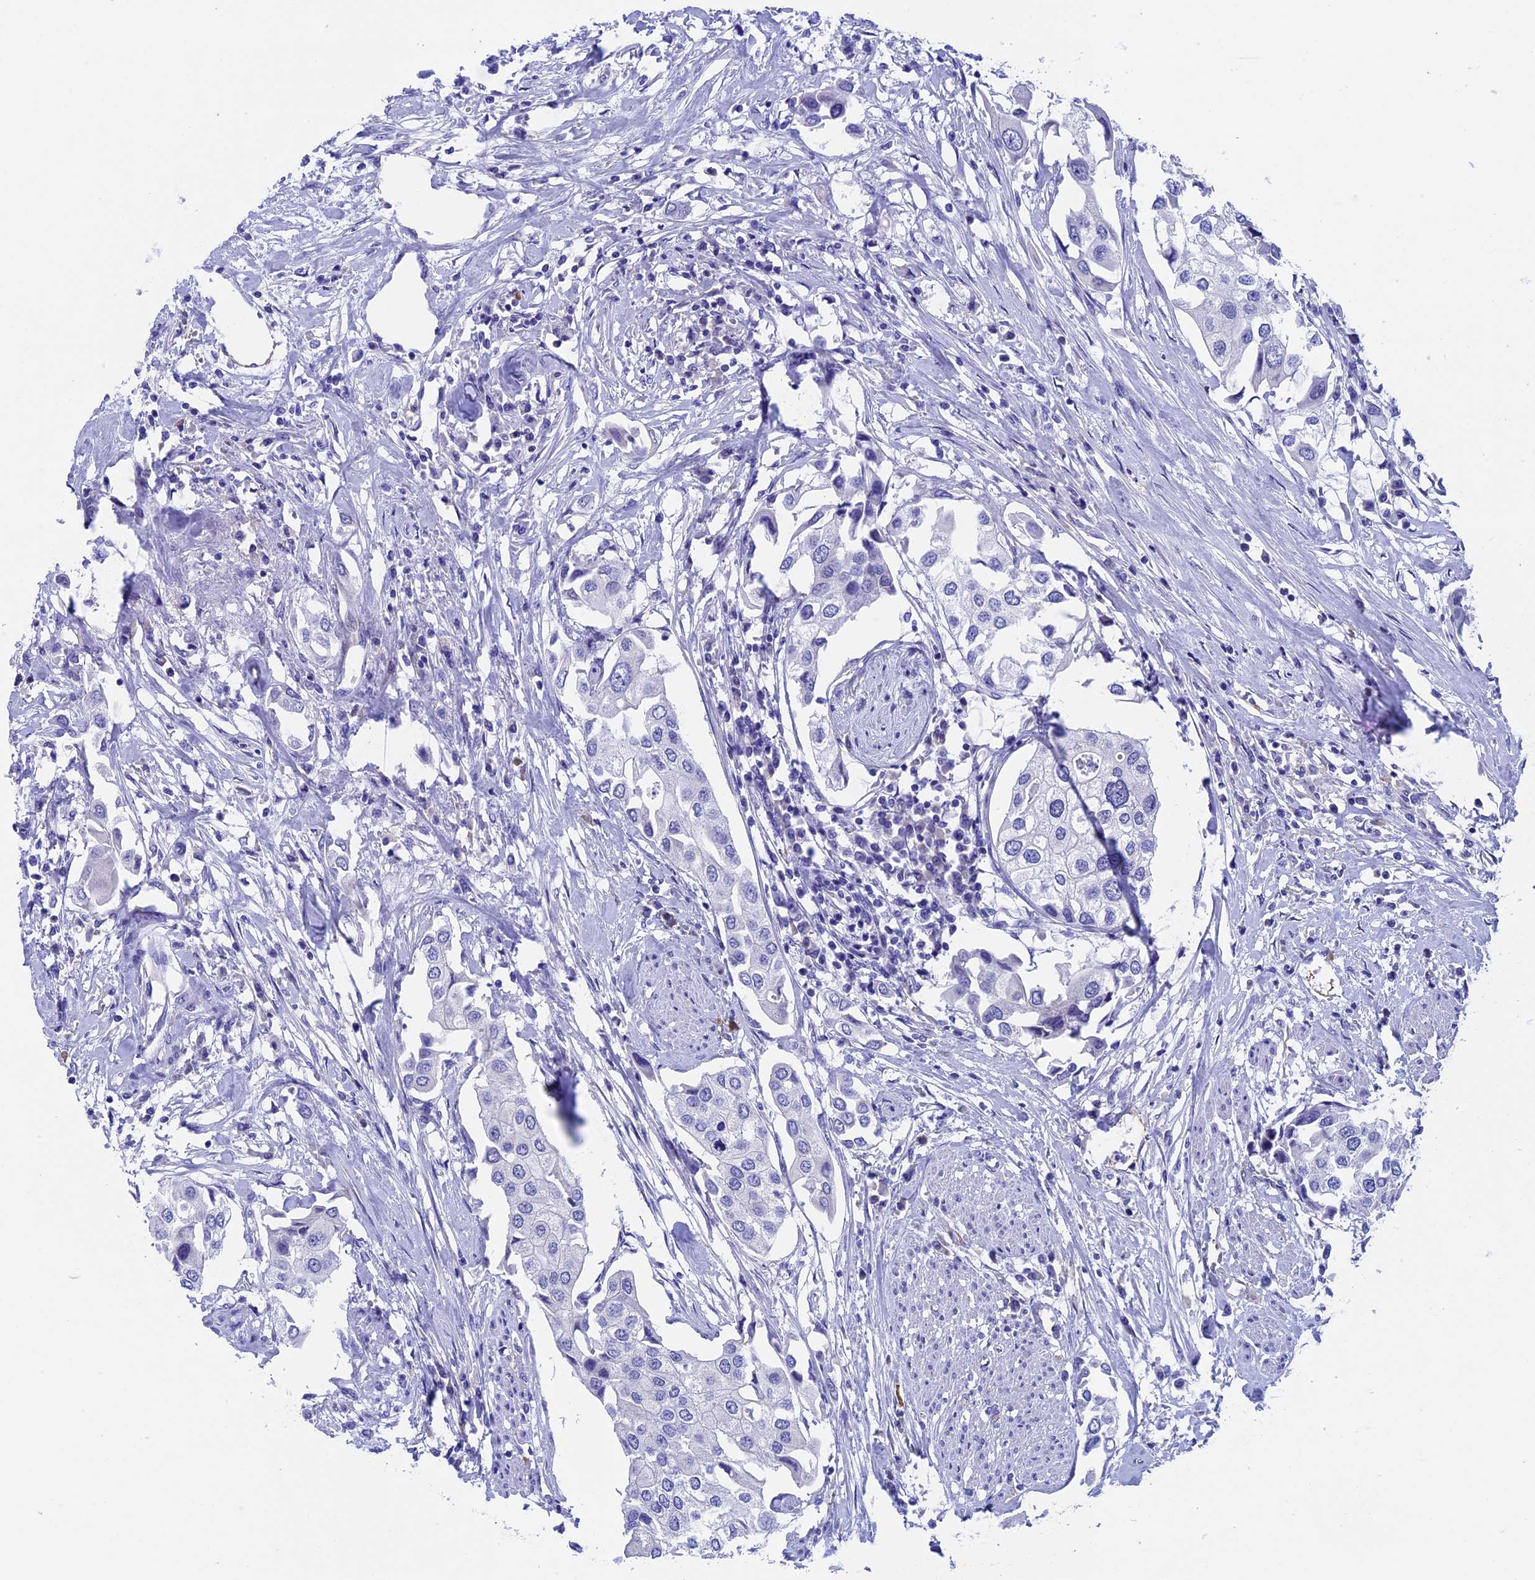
{"staining": {"intensity": "negative", "quantity": "none", "location": "none"}, "tissue": "urothelial cancer", "cell_type": "Tumor cells", "image_type": "cancer", "snomed": [{"axis": "morphology", "description": "Urothelial carcinoma, High grade"}, {"axis": "topography", "description": "Urinary bladder"}], "caption": "The micrograph reveals no staining of tumor cells in urothelial carcinoma (high-grade). (DAB immunohistochemistry visualized using brightfield microscopy, high magnification).", "gene": "INSYN1", "patient": {"sex": "male", "age": 64}}